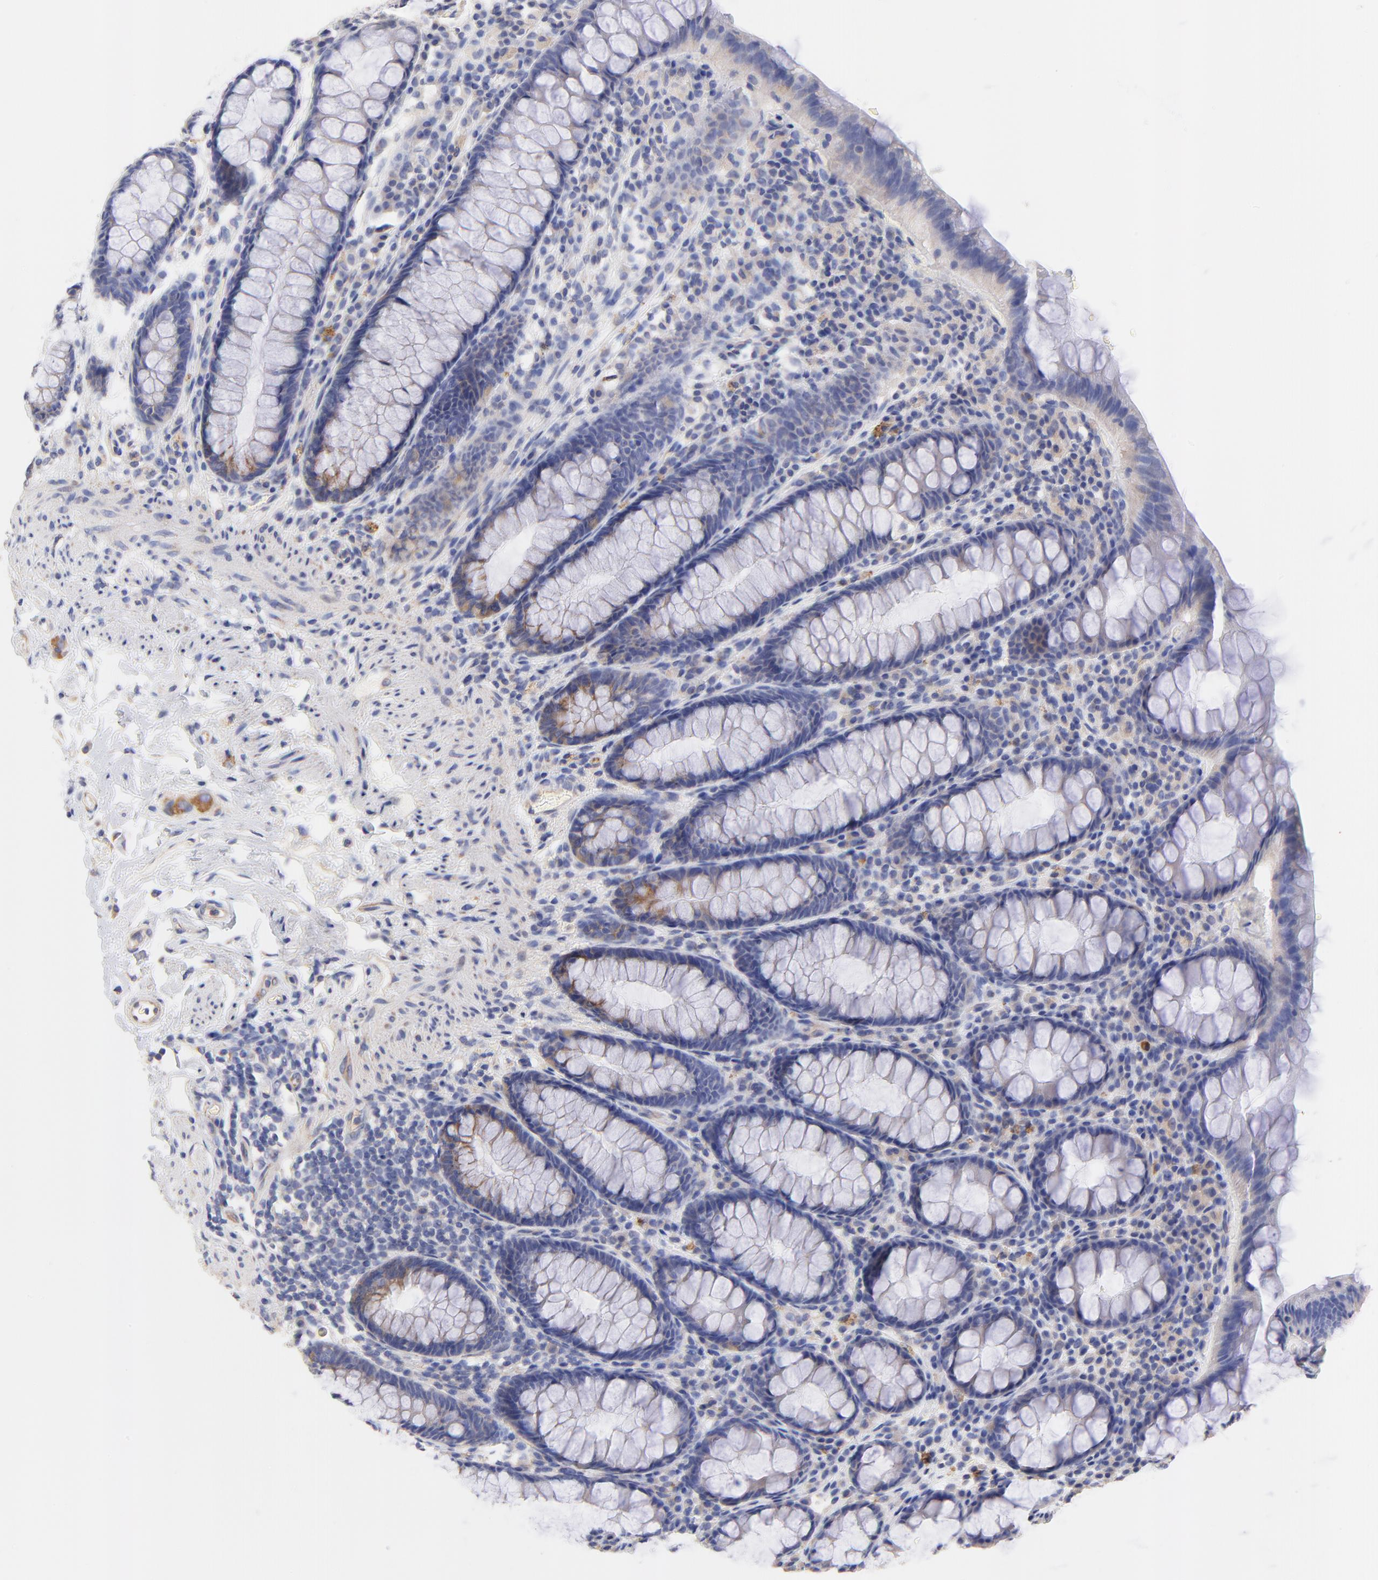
{"staining": {"intensity": "moderate", "quantity": "<25%", "location": "cytoplasmic/membranous"}, "tissue": "rectum", "cell_type": "Glandular cells", "image_type": "normal", "snomed": [{"axis": "morphology", "description": "Normal tissue, NOS"}, {"axis": "topography", "description": "Rectum"}], "caption": "Benign rectum was stained to show a protein in brown. There is low levels of moderate cytoplasmic/membranous positivity in approximately <25% of glandular cells. The staining is performed using DAB (3,3'-diaminobenzidine) brown chromogen to label protein expression. The nuclei are counter-stained blue using hematoxylin.", "gene": "HS3ST1", "patient": {"sex": "male", "age": 92}}